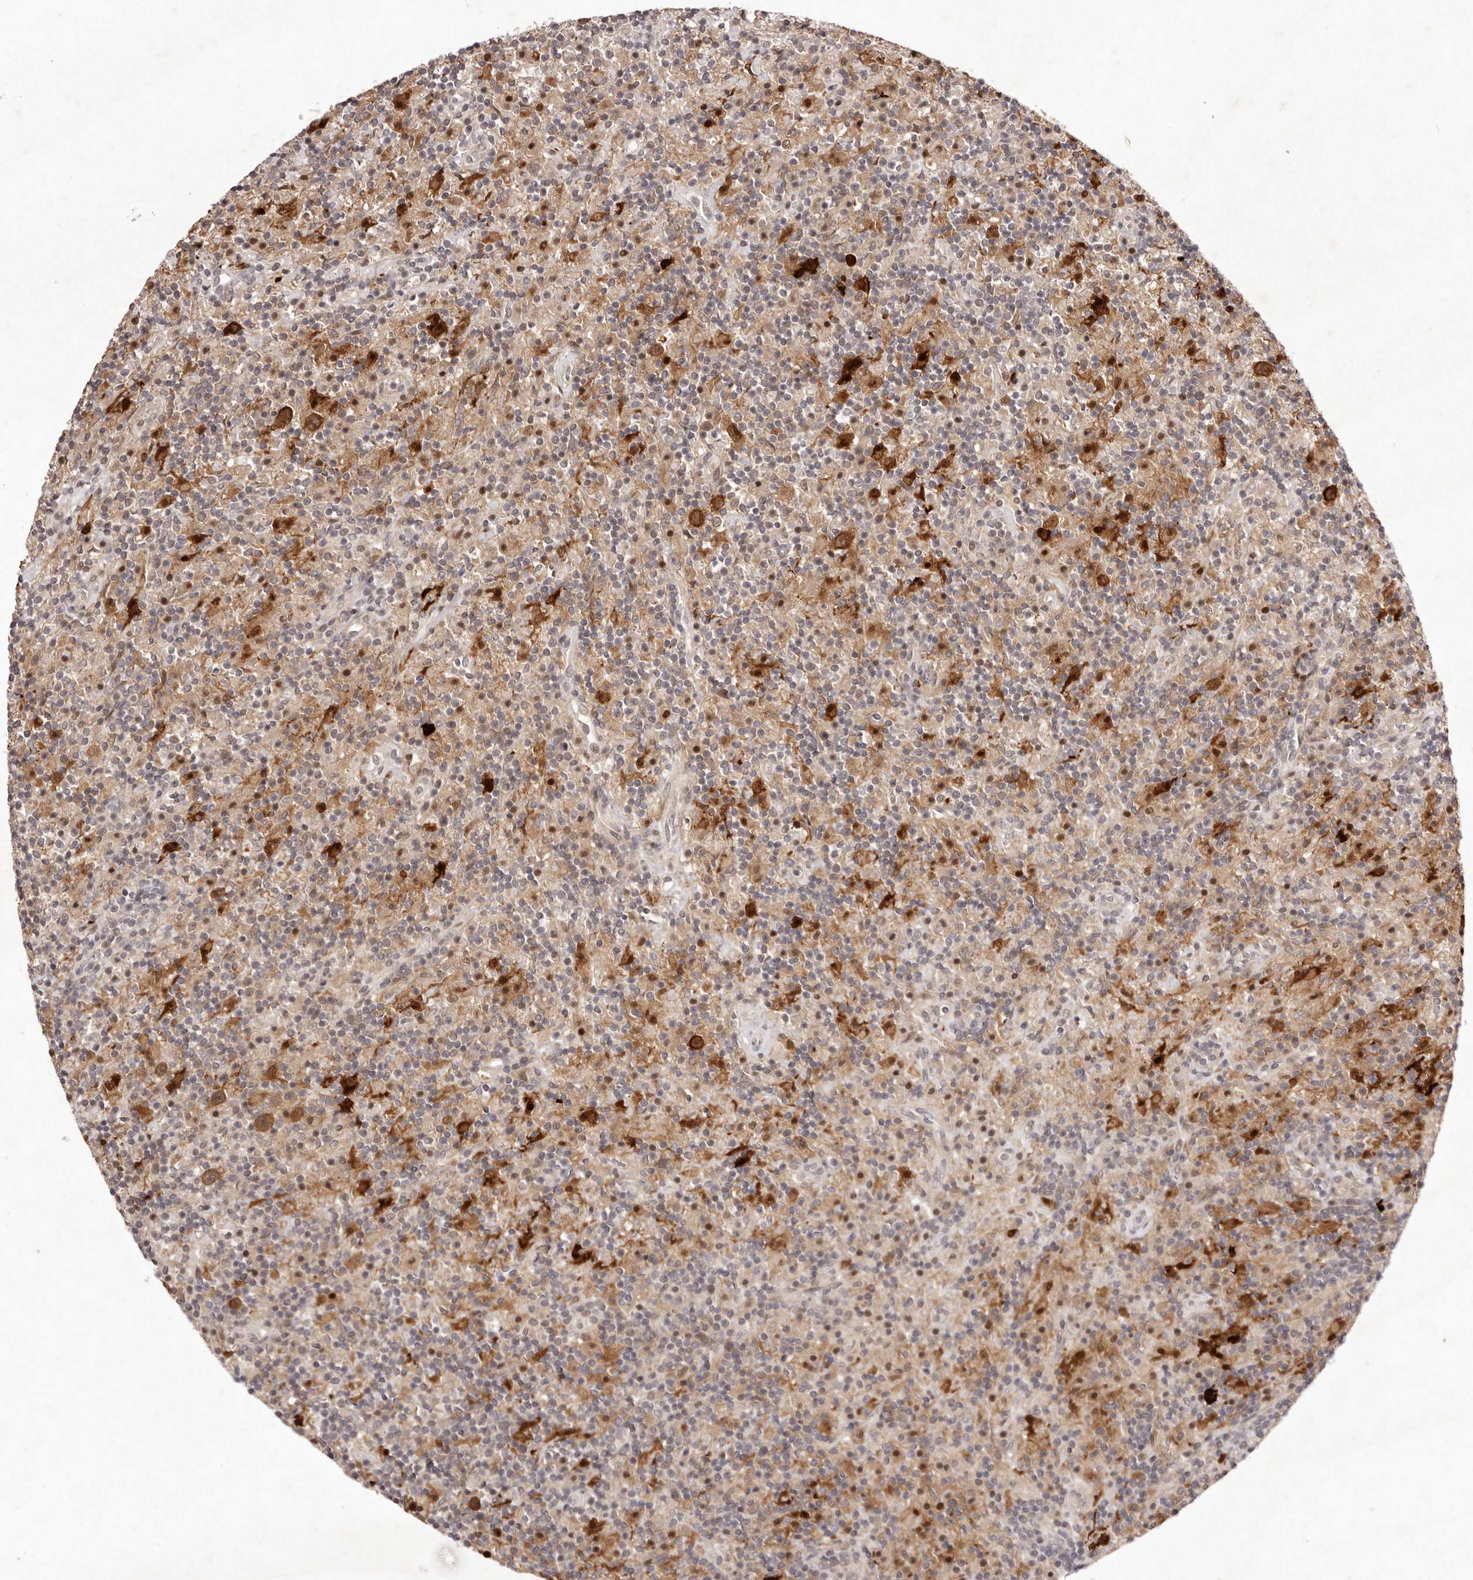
{"staining": {"intensity": "strong", "quantity": "25%-75%", "location": "cytoplasmic/membranous"}, "tissue": "lymphoma", "cell_type": "Tumor cells", "image_type": "cancer", "snomed": [{"axis": "morphology", "description": "Hodgkin's disease, NOS"}, {"axis": "topography", "description": "Lymph node"}], "caption": "A photomicrograph of lymphoma stained for a protein reveals strong cytoplasmic/membranous brown staining in tumor cells.", "gene": "BUD31", "patient": {"sex": "male", "age": 70}}